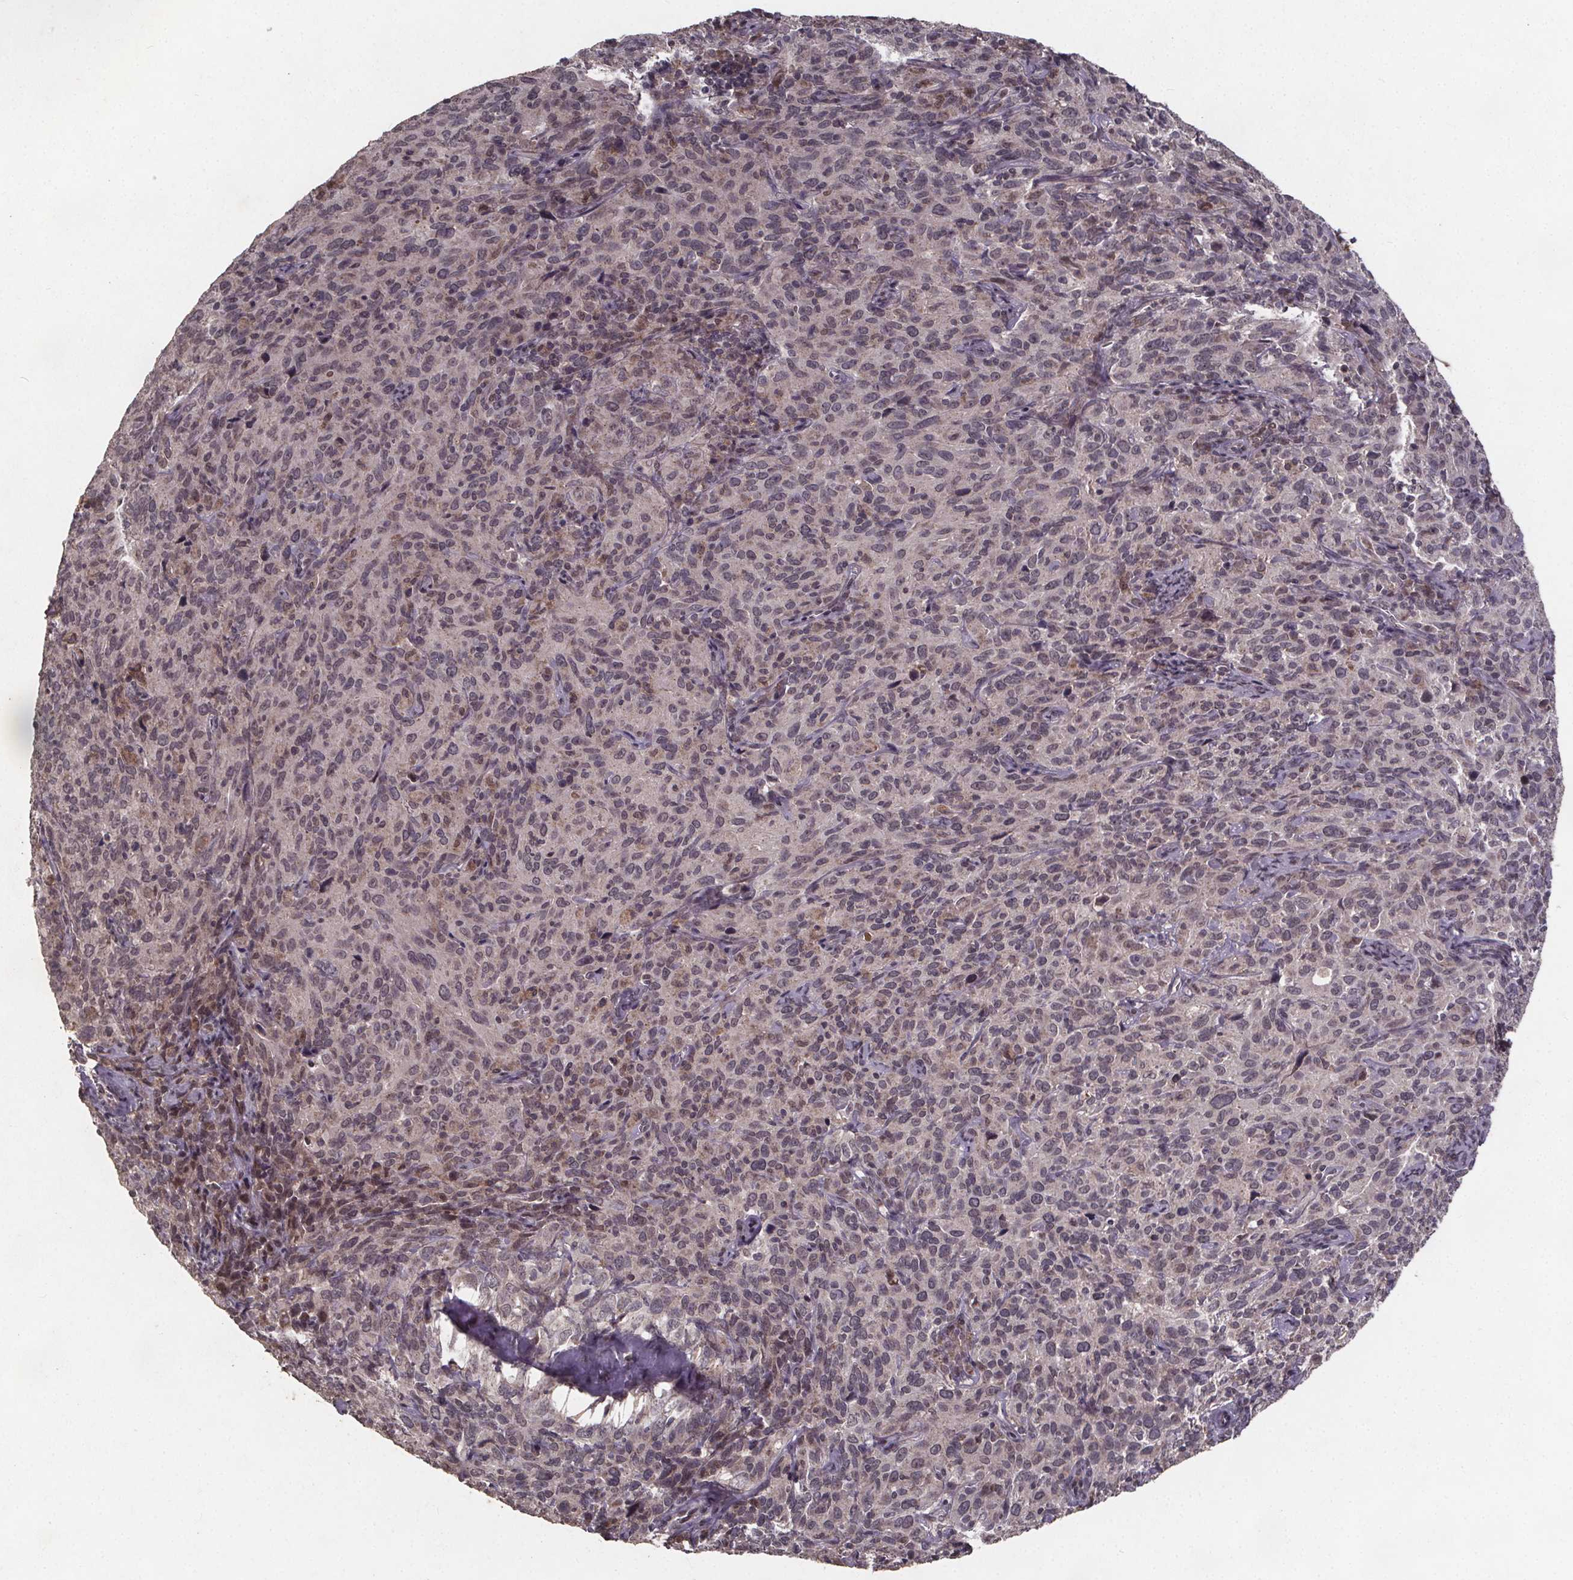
{"staining": {"intensity": "weak", "quantity": "<25%", "location": "nuclear"}, "tissue": "cervical cancer", "cell_type": "Tumor cells", "image_type": "cancer", "snomed": [{"axis": "morphology", "description": "Squamous cell carcinoma, NOS"}, {"axis": "topography", "description": "Cervix"}], "caption": "Immunohistochemical staining of squamous cell carcinoma (cervical) exhibits no significant staining in tumor cells.", "gene": "GPX3", "patient": {"sex": "female", "age": 51}}